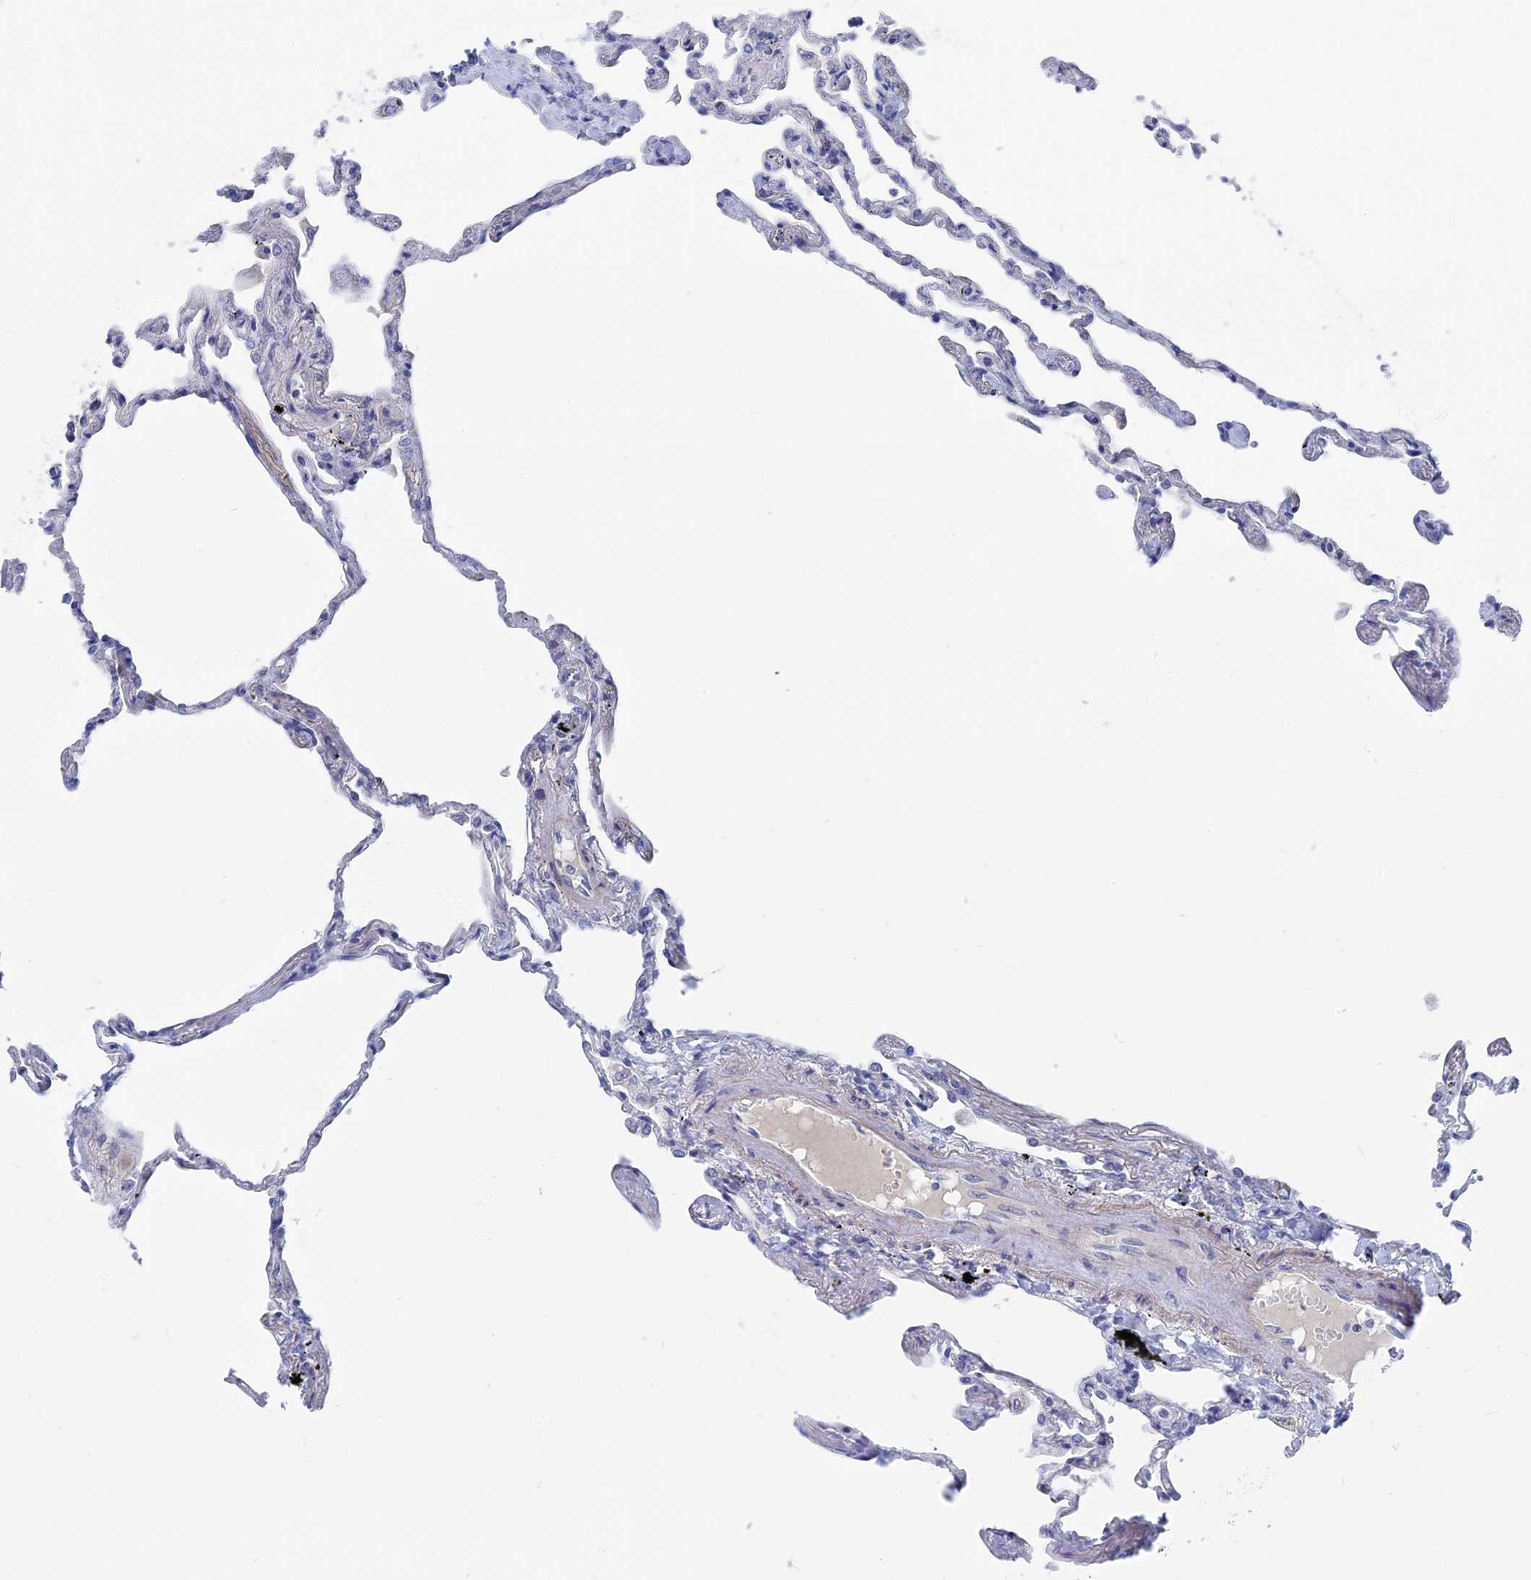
{"staining": {"intensity": "negative", "quantity": "none", "location": "none"}, "tissue": "lung", "cell_type": "Alveolar cells", "image_type": "normal", "snomed": [{"axis": "morphology", "description": "Normal tissue, NOS"}, {"axis": "topography", "description": "Lung"}], "caption": "IHC of normal lung exhibits no positivity in alveolar cells.", "gene": "BRD2", "patient": {"sex": "female", "age": 67}}